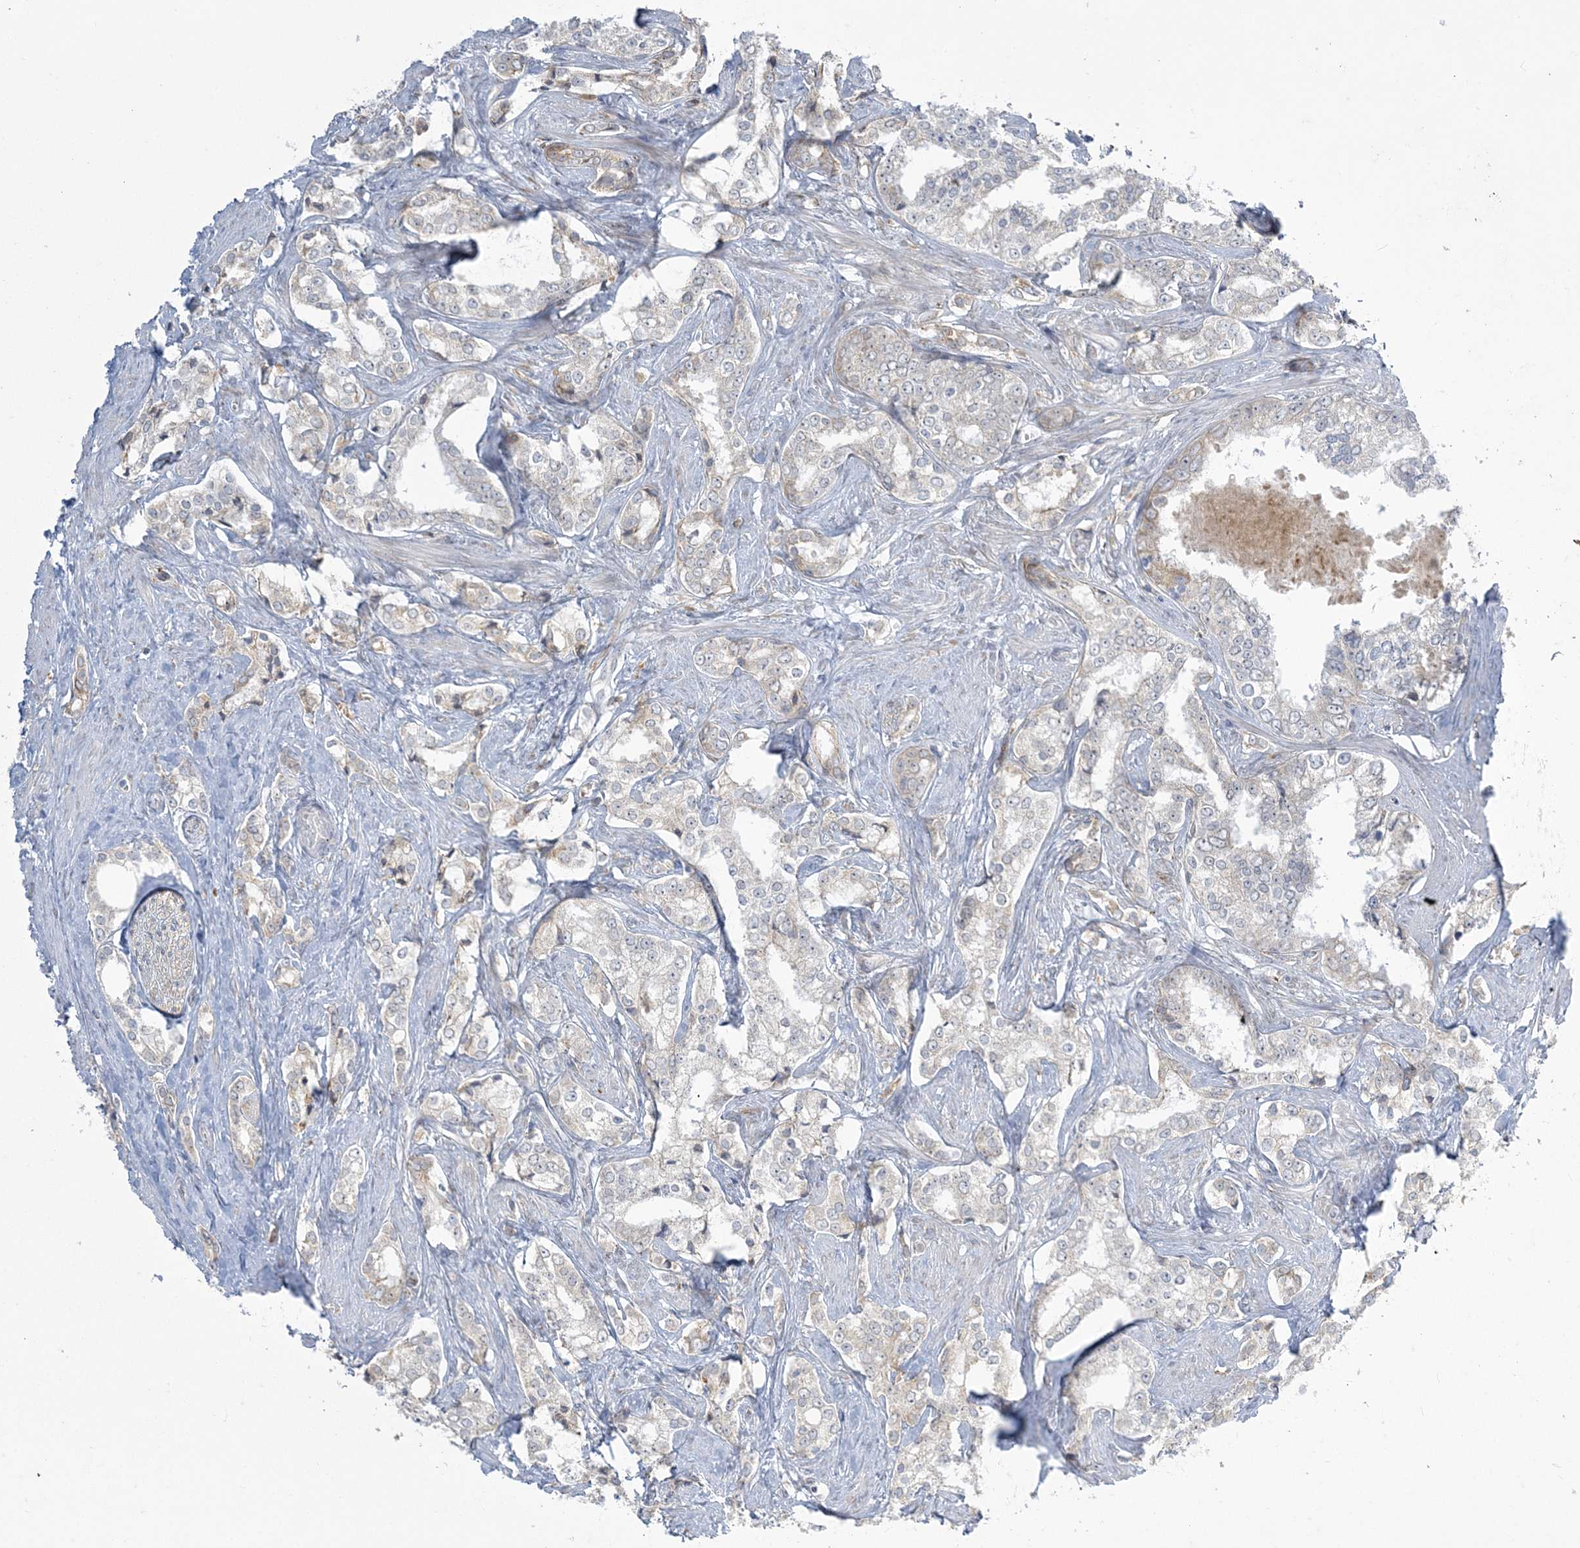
{"staining": {"intensity": "negative", "quantity": "none", "location": "none"}, "tissue": "prostate cancer", "cell_type": "Tumor cells", "image_type": "cancer", "snomed": [{"axis": "morphology", "description": "Adenocarcinoma, High grade"}, {"axis": "topography", "description": "Prostate"}], "caption": "High magnification brightfield microscopy of prostate adenocarcinoma (high-grade) stained with DAB (brown) and counterstained with hematoxylin (blue): tumor cells show no significant positivity.", "gene": "ZC3H6", "patient": {"sex": "male", "age": 66}}